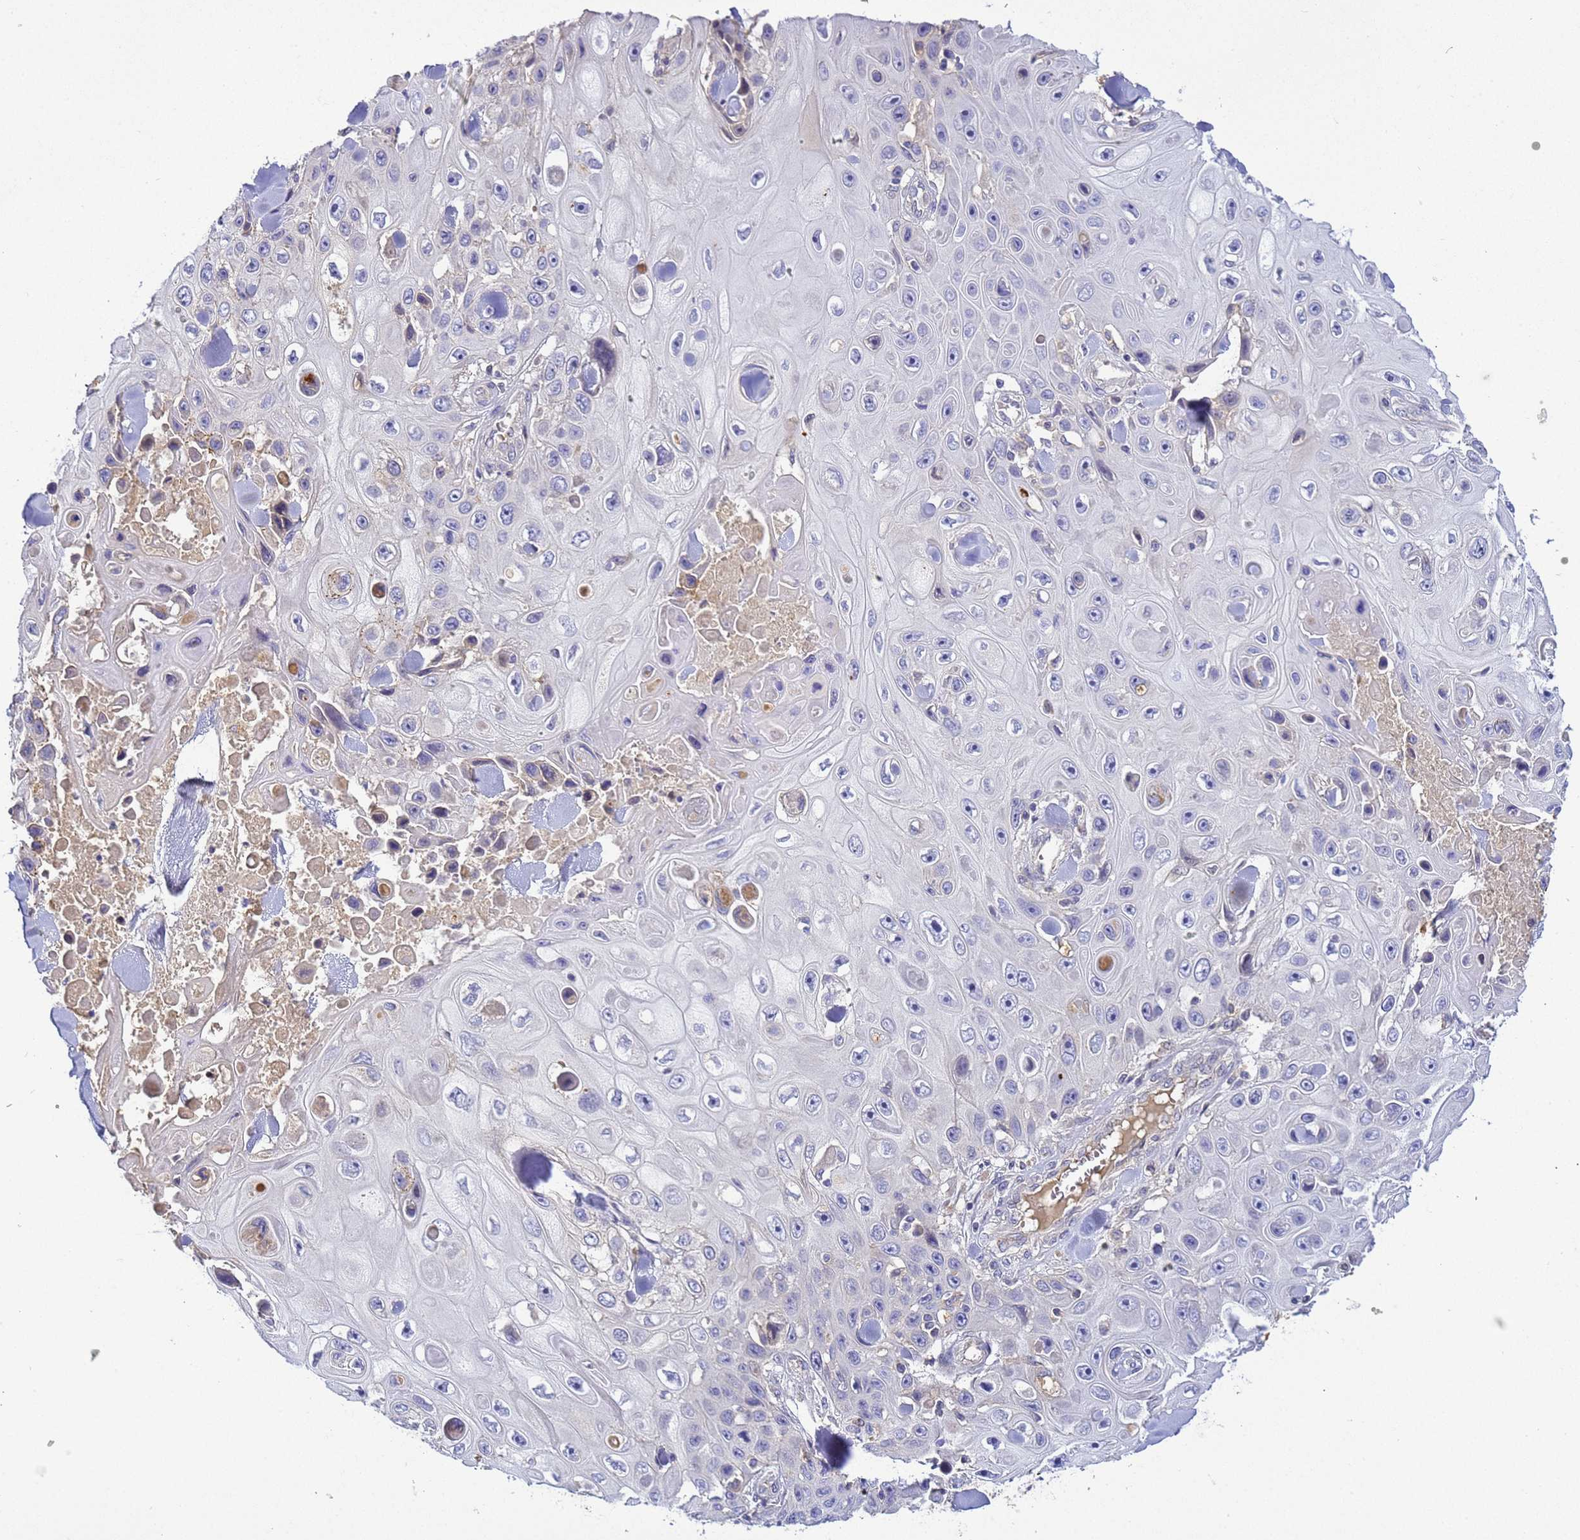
{"staining": {"intensity": "negative", "quantity": "none", "location": "none"}, "tissue": "skin cancer", "cell_type": "Tumor cells", "image_type": "cancer", "snomed": [{"axis": "morphology", "description": "Squamous cell carcinoma, NOS"}, {"axis": "topography", "description": "Skin"}], "caption": "The immunohistochemistry (IHC) photomicrograph has no significant expression in tumor cells of skin cancer tissue.", "gene": "TBCD", "patient": {"sex": "male", "age": 82}}